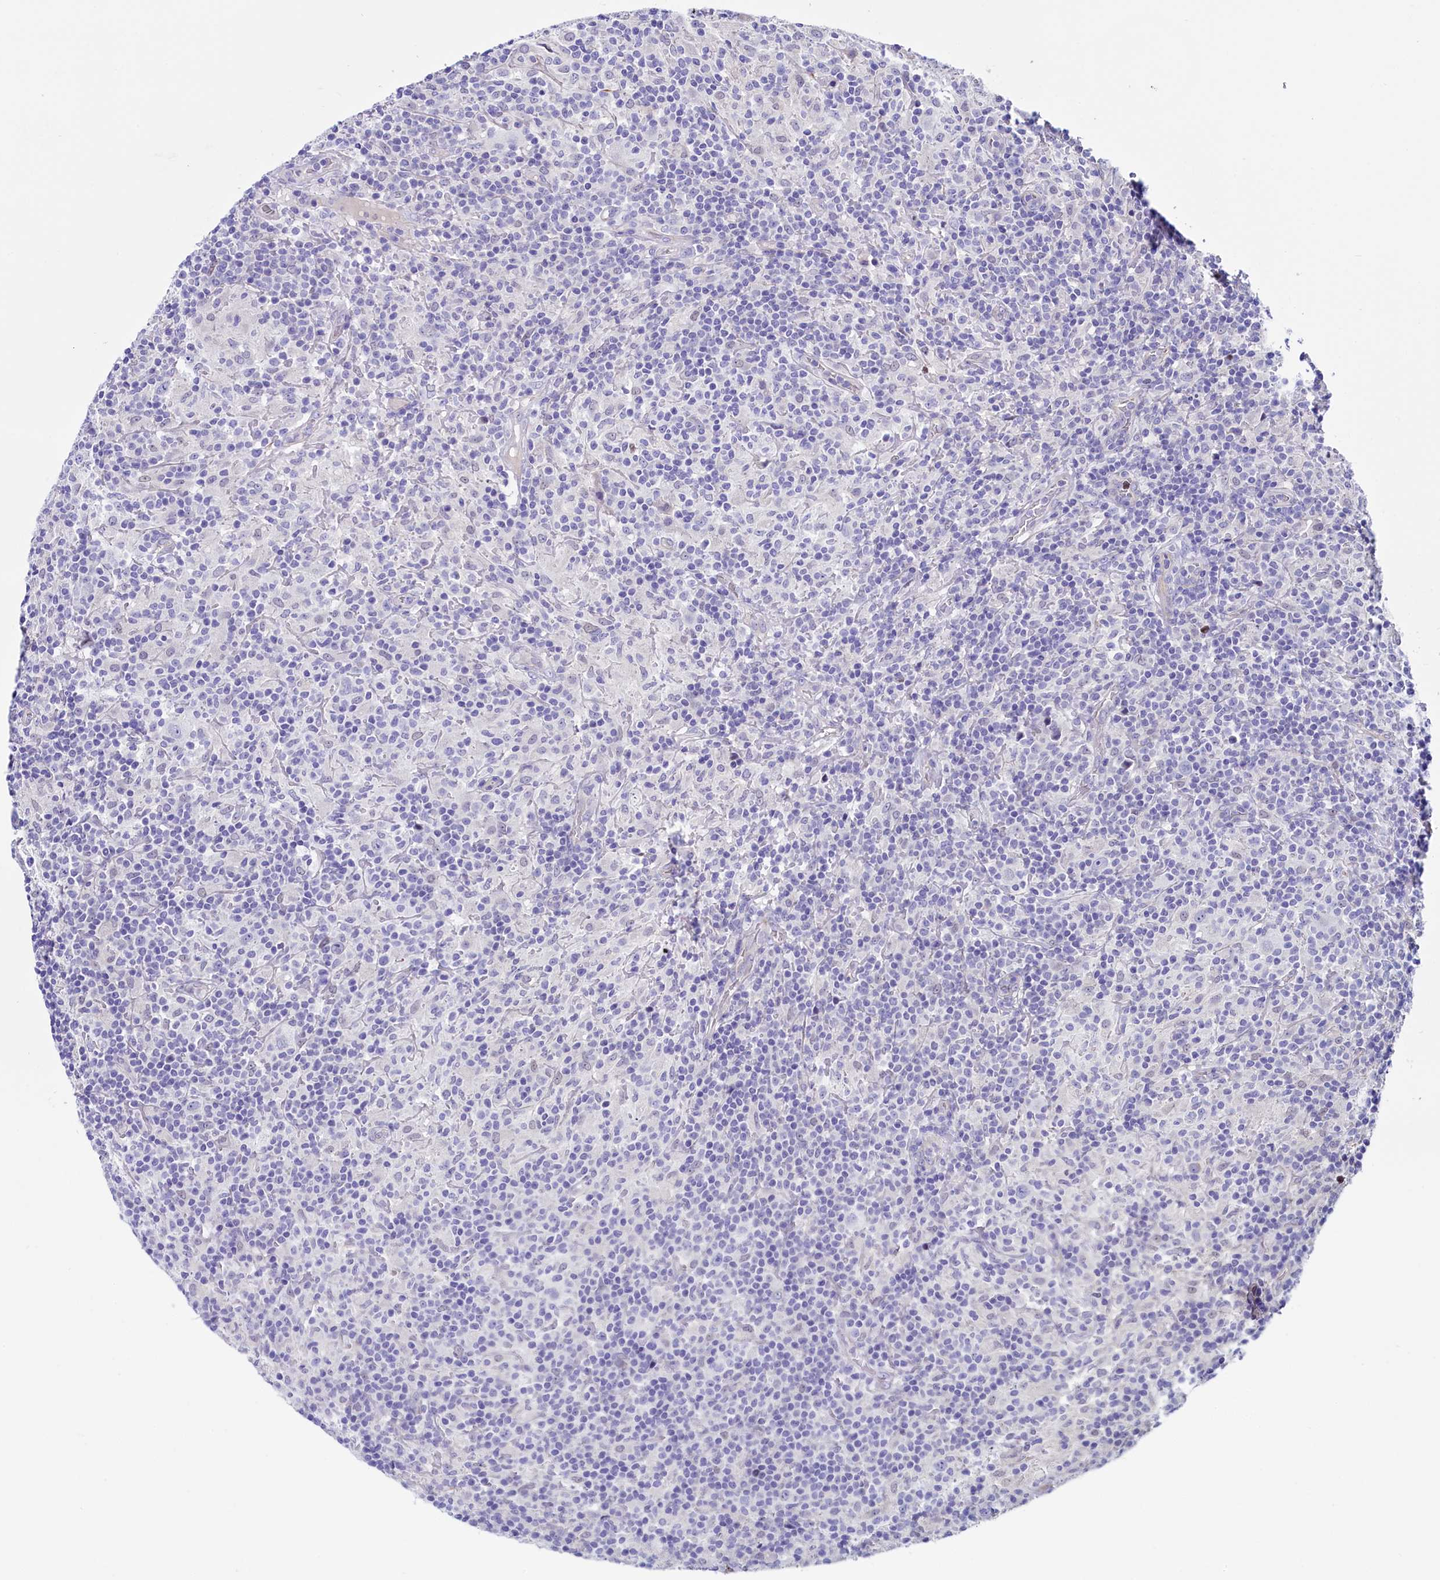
{"staining": {"intensity": "negative", "quantity": "none", "location": "none"}, "tissue": "lymphoma", "cell_type": "Tumor cells", "image_type": "cancer", "snomed": [{"axis": "morphology", "description": "Hodgkin's disease, NOS"}, {"axis": "topography", "description": "Lymph node"}], "caption": "IHC of lymphoma shows no positivity in tumor cells.", "gene": "PDILT", "patient": {"sex": "male", "age": 70}}